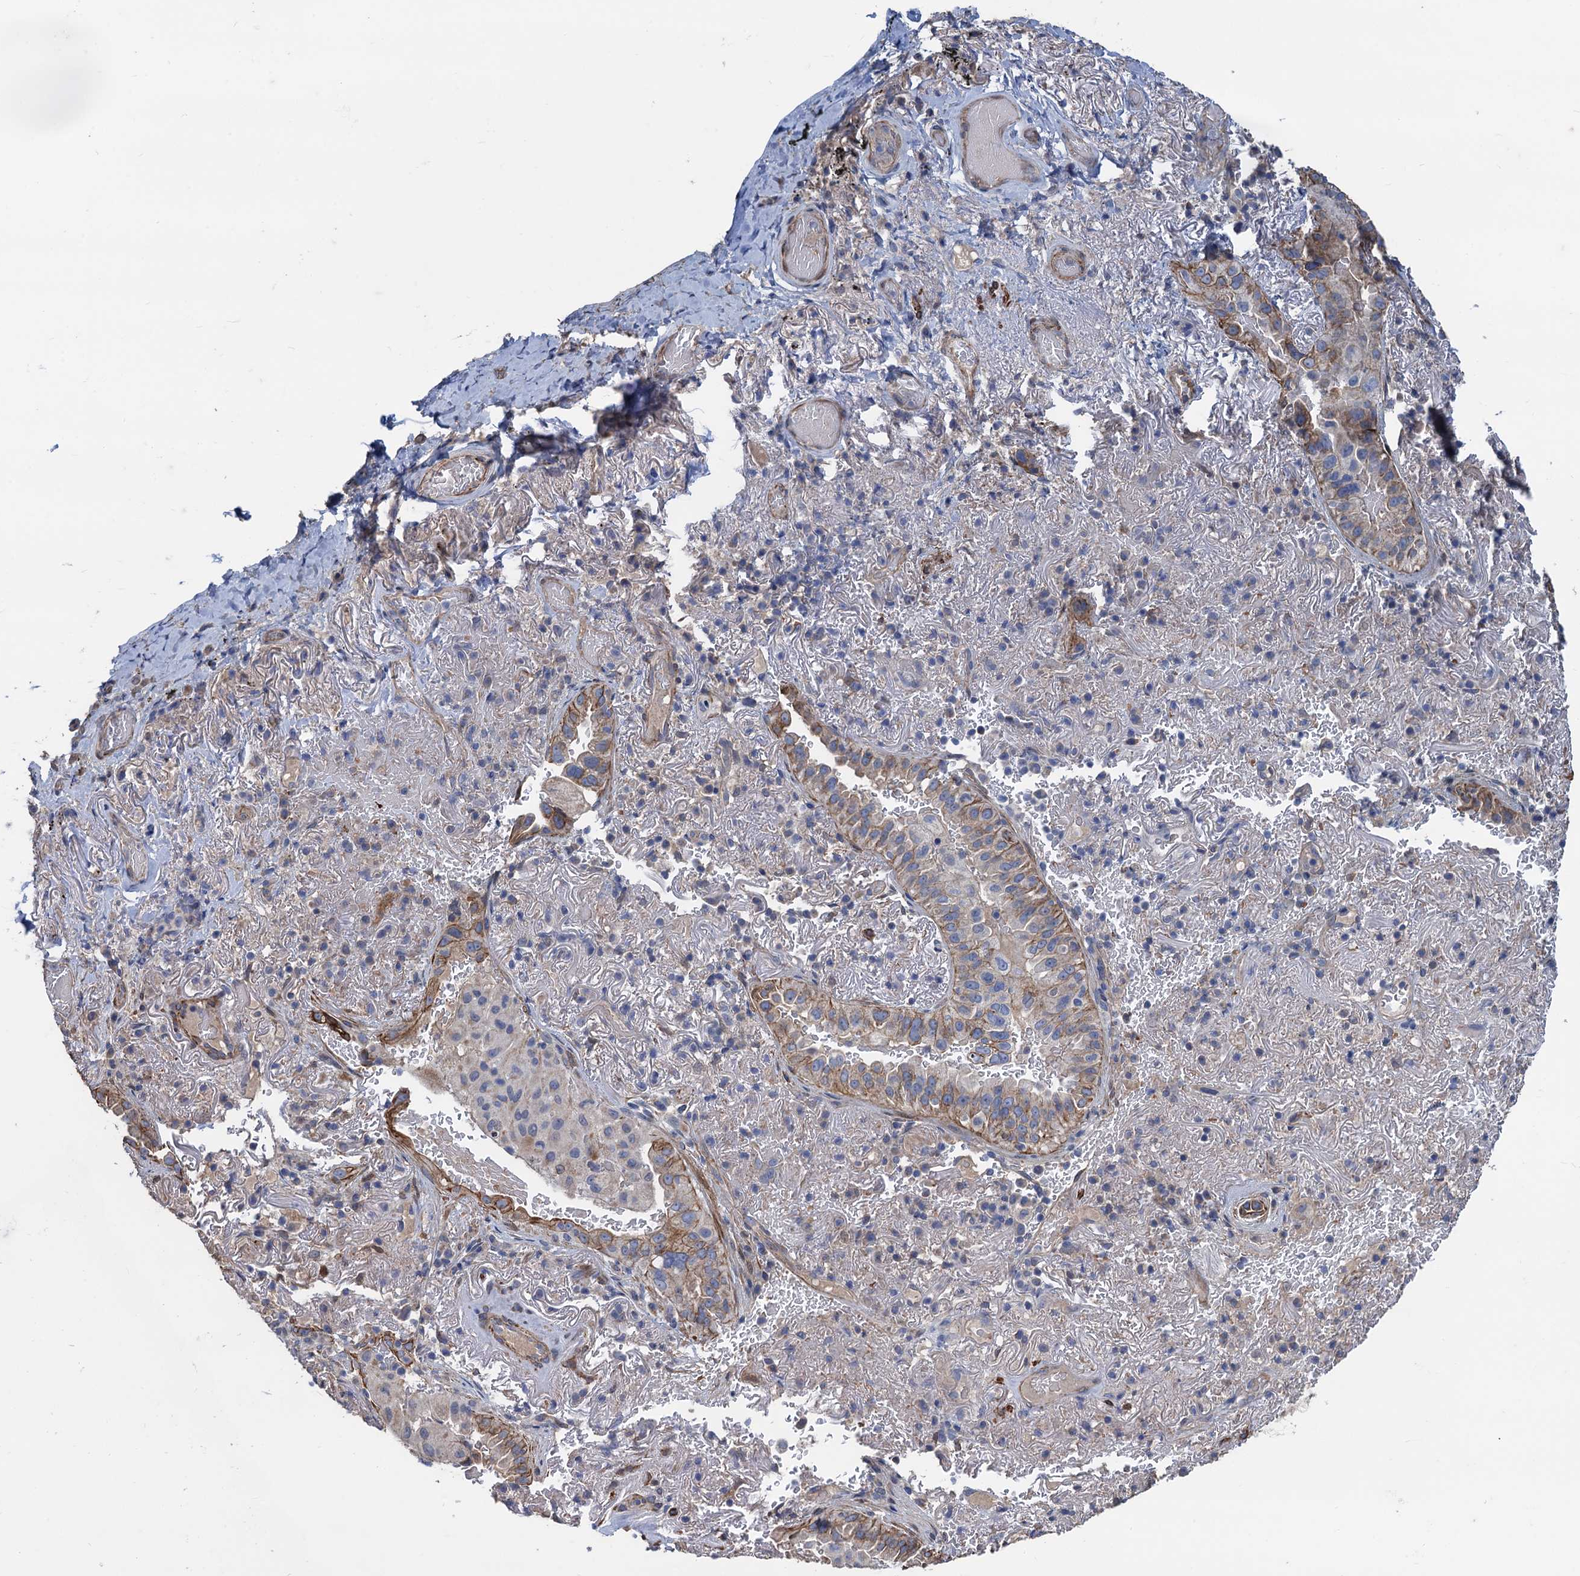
{"staining": {"intensity": "moderate", "quantity": ">75%", "location": "cytoplasmic/membranous"}, "tissue": "lung cancer", "cell_type": "Tumor cells", "image_type": "cancer", "snomed": [{"axis": "morphology", "description": "Adenocarcinoma, NOS"}, {"axis": "topography", "description": "Lung"}], "caption": "About >75% of tumor cells in human adenocarcinoma (lung) show moderate cytoplasmic/membranous protein staining as visualized by brown immunohistochemical staining.", "gene": "SMCO3", "patient": {"sex": "female", "age": 69}}